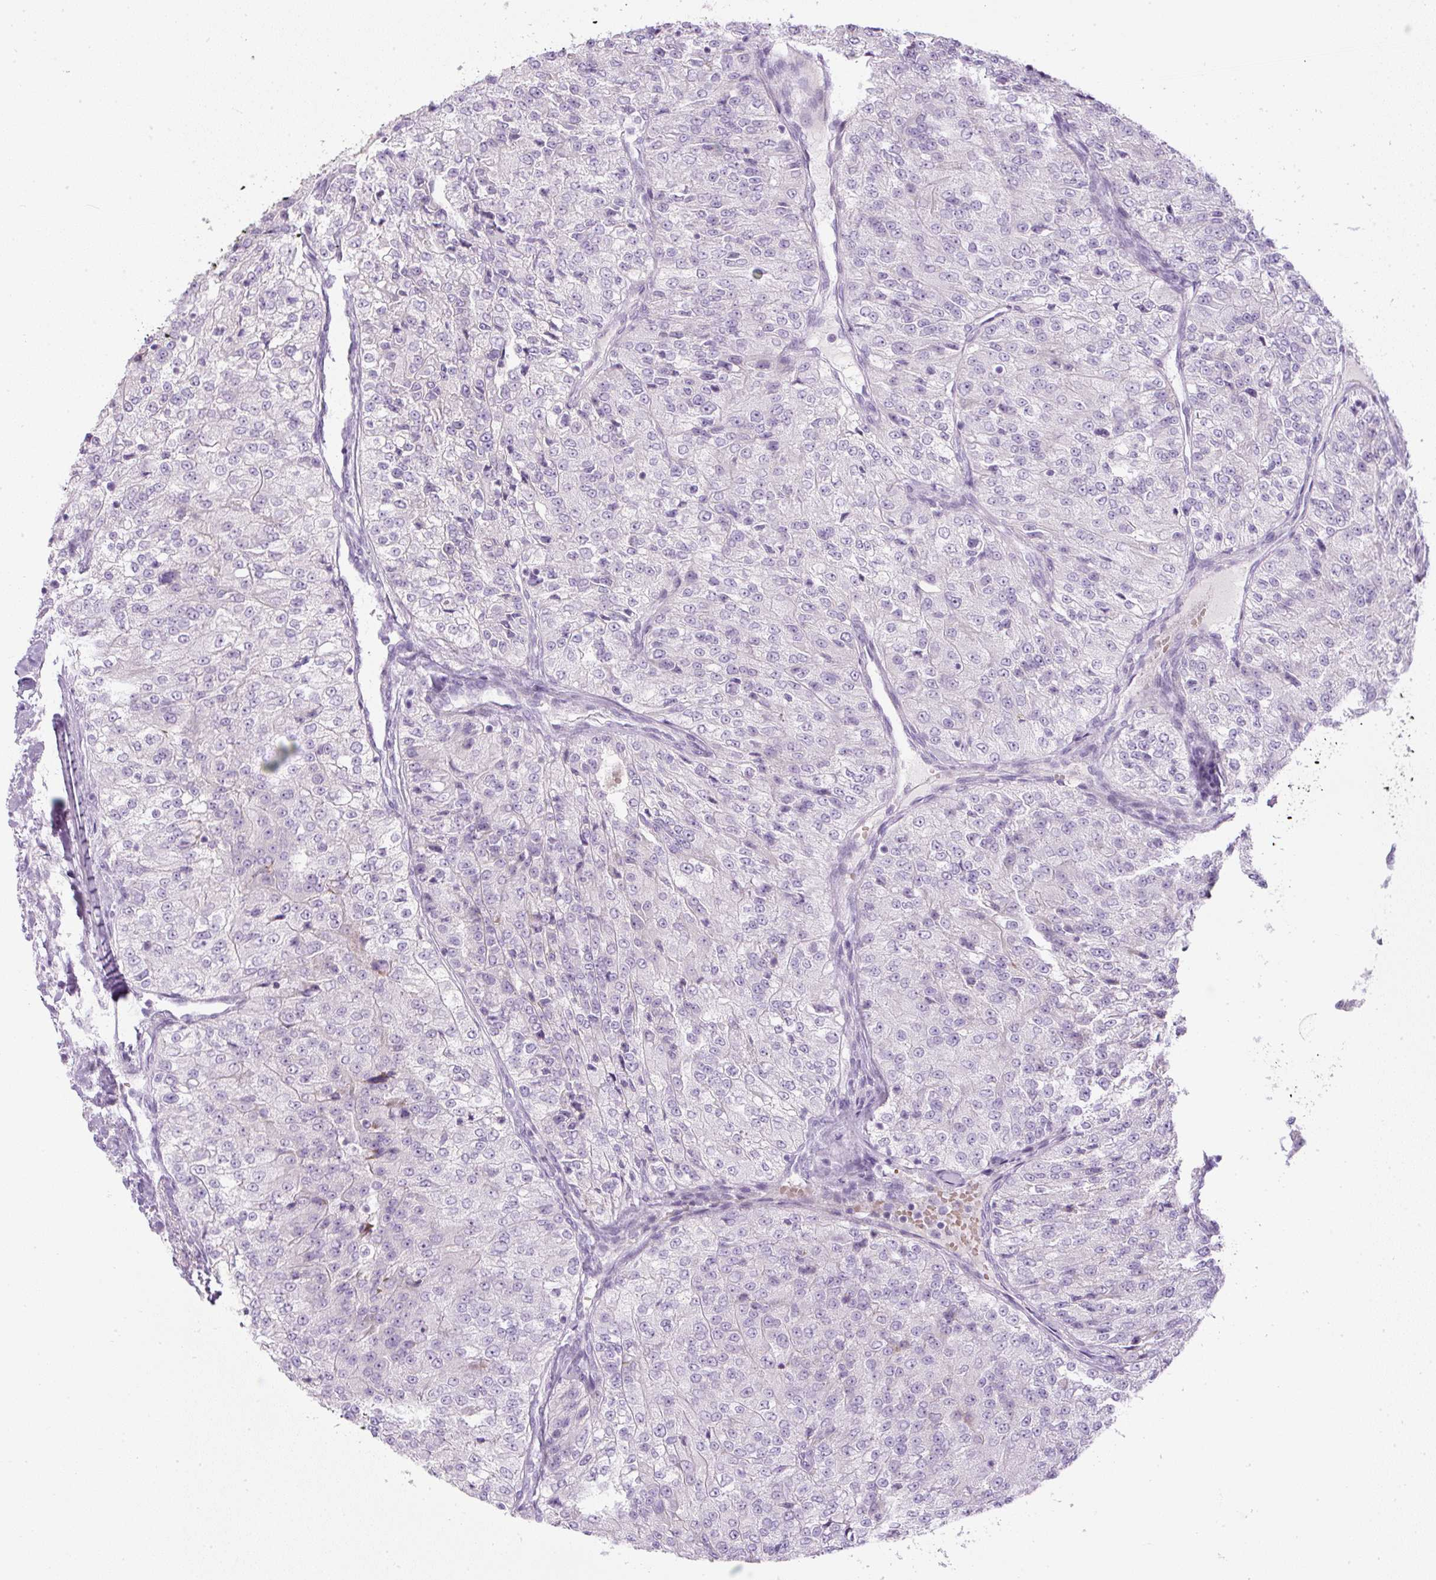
{"staining": {"intensity": "negative", "quantity": "none", "location": "none"}, "tissue": "renal cancer", "cell_type": "Tumor cells", "image_type": "cancer", "snomed": [{"axis": "morphology", "description": "Adenocarcinoma, NOS"}, {"axis": "topography", "description": "Kidney"}], "caption": "An IHC image of renal adenocarcinoma is shown. There is no staining in tumor cells of renal adenocarcinoma.", "gene": "FGFBP3", "patient": {"sex": "female", "age": 63}}